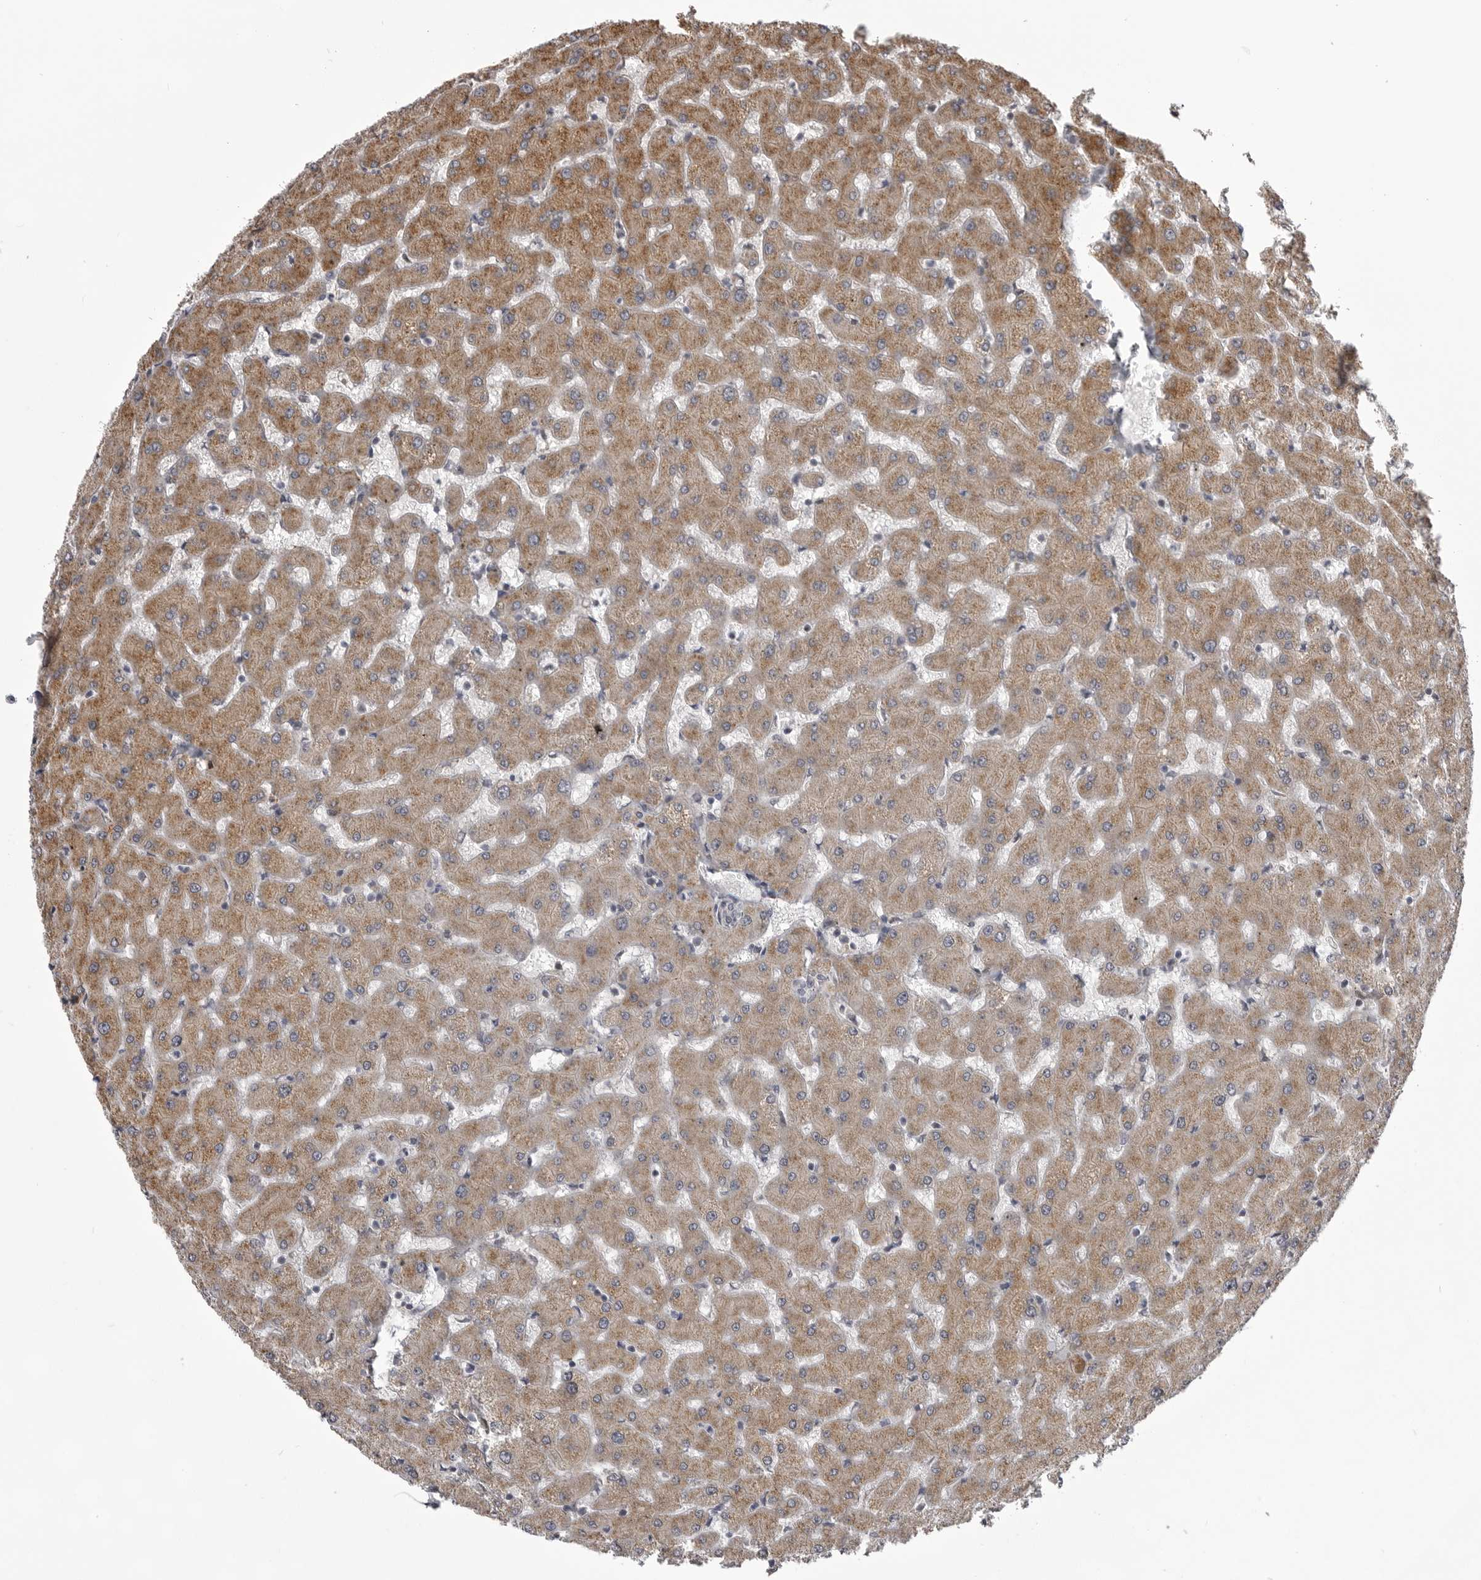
{"staining": {"intensity": "weak", "quantity": "25%-75%", "location": "cytoplasmic/membranous"}, "tissue": "liver", "cell_type": "Cholangiocytes", "image_type": "normal", "snomed": [{"axis": "morphology", "description": "Normal tissue, NOS"}, {"axis": "topography", "description": "Liver"}], "caption": "Approximately 25%-75% of cholangiocytes in benign human liver display weak cytoplasmic/membranous protein staining as visualized by brown immunohistochemical staining.", "gene": "TMPRSS11F", "patient": {"sex": "female", "age": 63}}